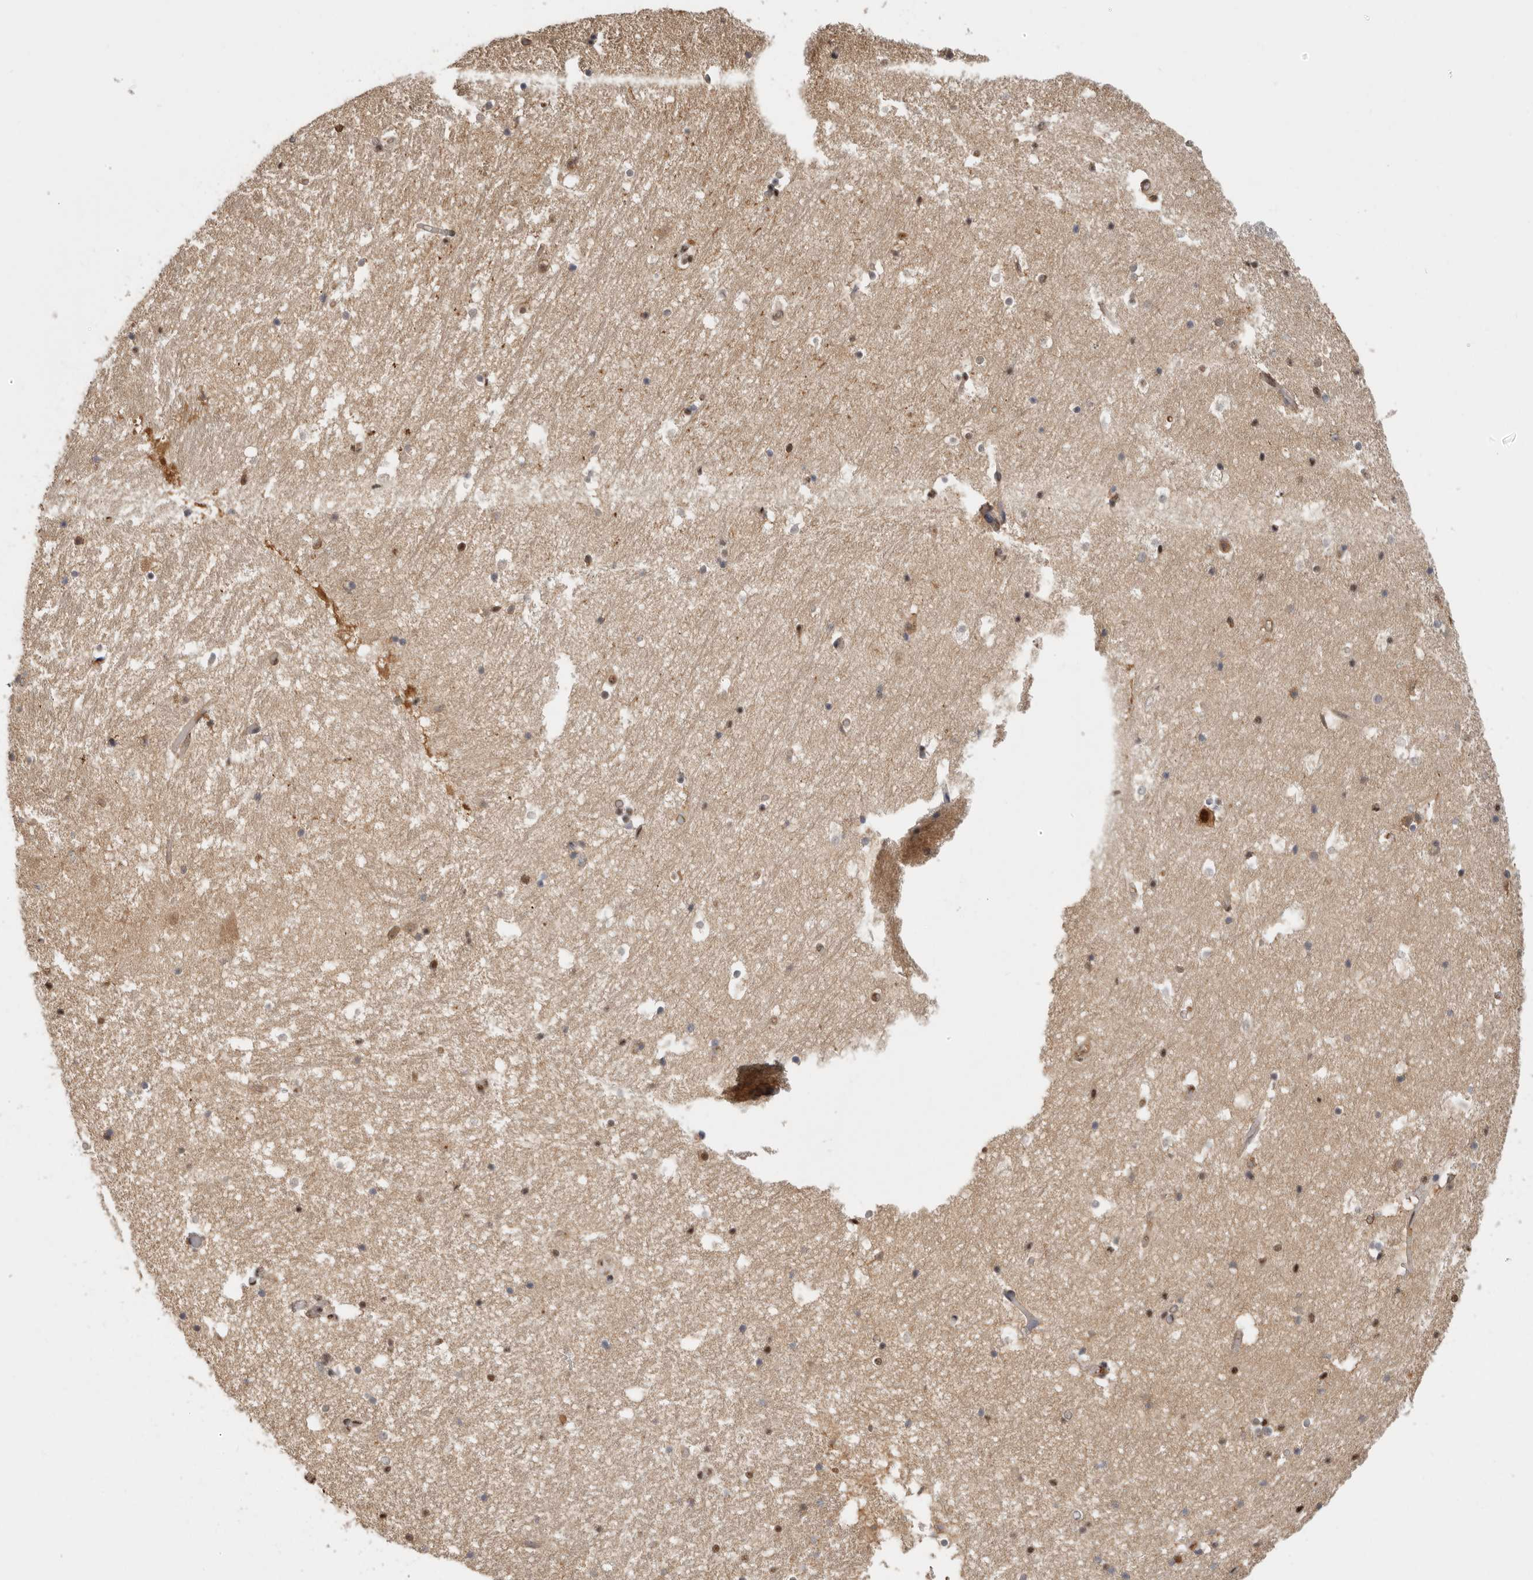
{"staining": {"intensity": "moderate", "quantity": "25%-75%", "location": "nuclear"}, "tissue": "hippocampus", "cell_type": "Glial cells", "image_type": "normal", "snomed": [{"axis": "morphology", "description": "Normal tissue, NOS"}, {"axis": "topography", "description": "Hippocampus"}], "caption": "A histopathology image showing moderate nuclear staining in about 25%-75% of glial cells in benign hippocampus, as visualized by brown immunohistochemical staining.", "gene": "PSMA5", "patient": {"sex": "female", "age": 52}}